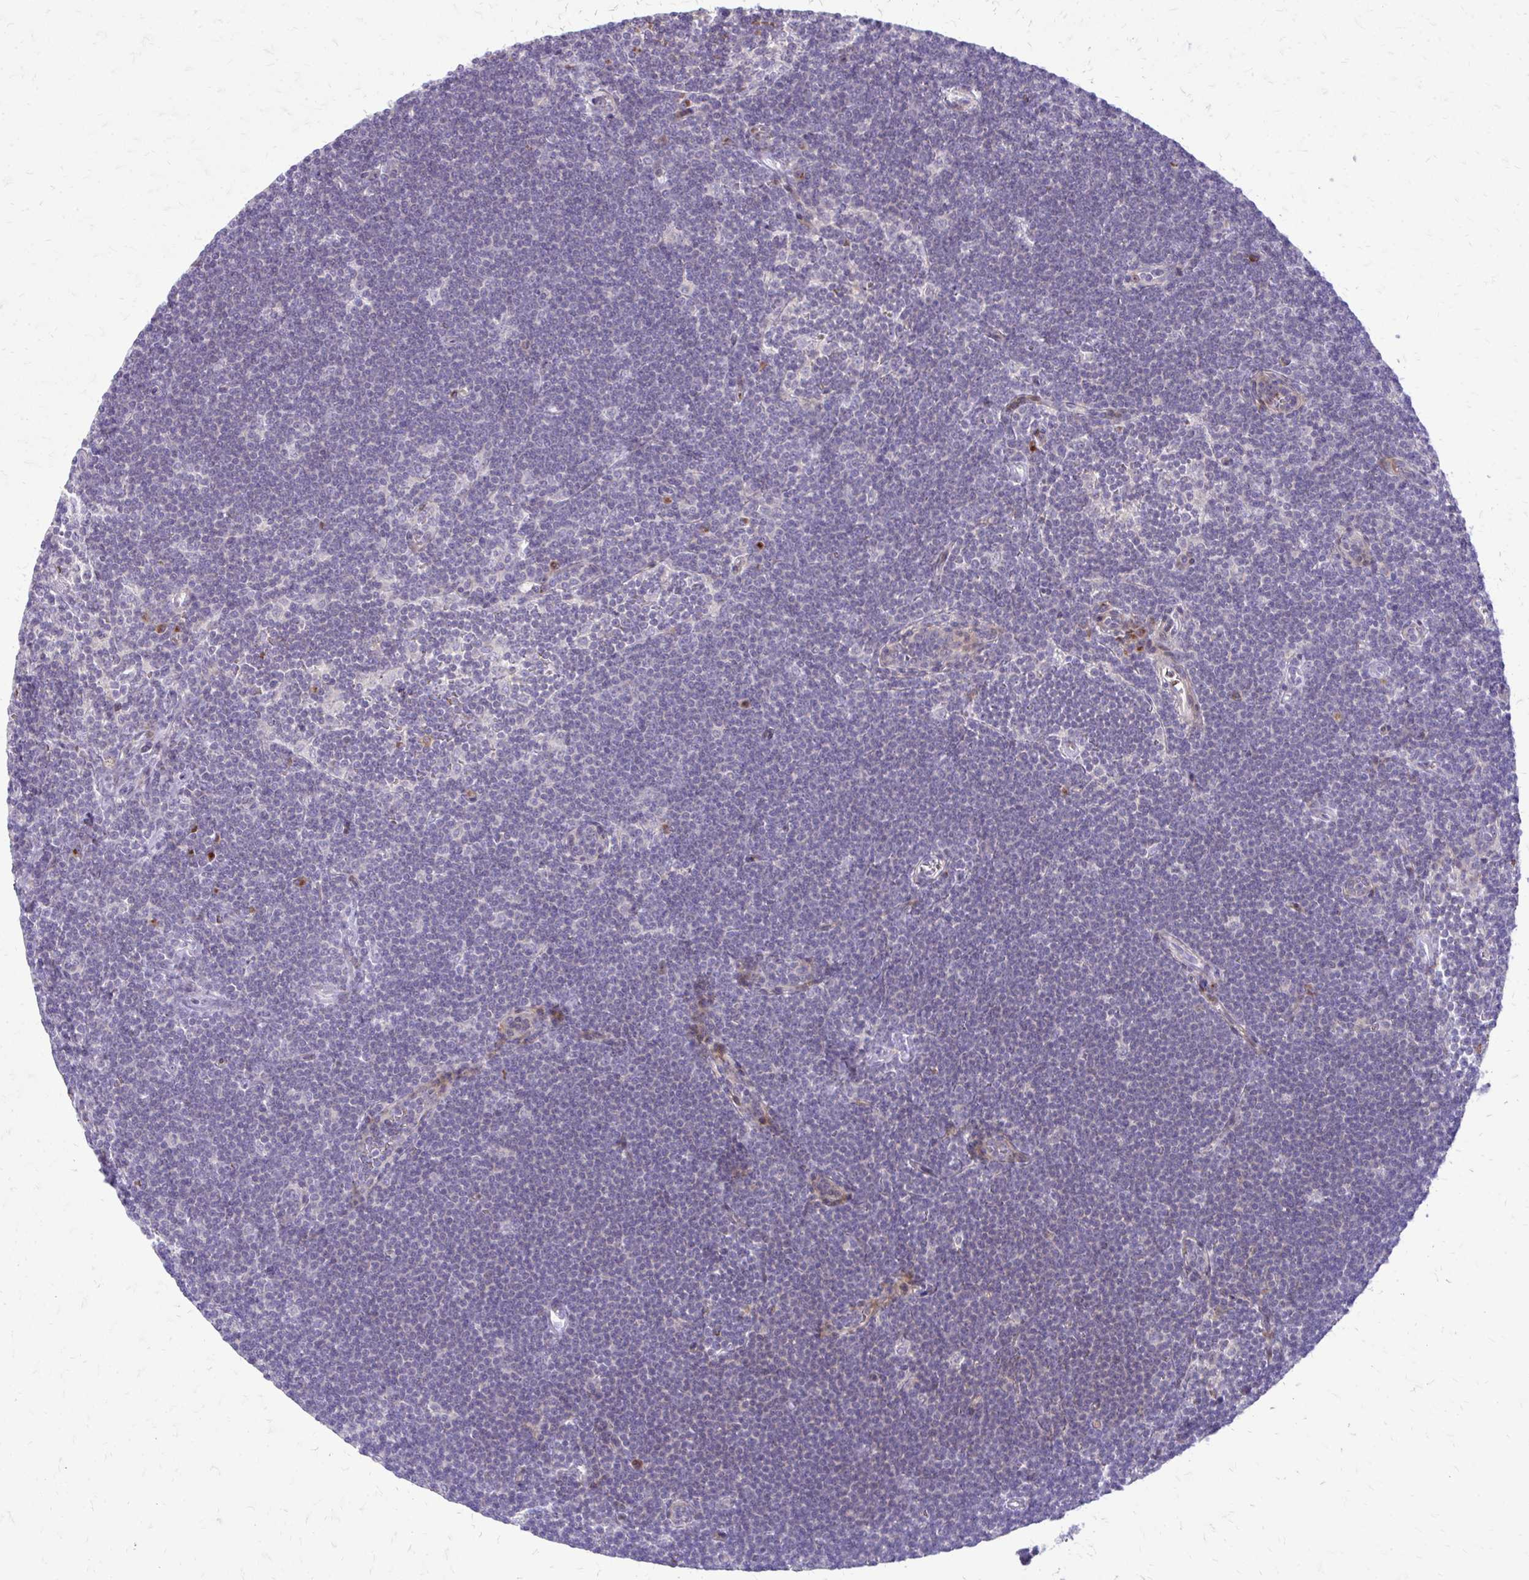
{"staining": {"intensity": "negative", "quantity": "none", "location": "none"}, "tissue": "lymphoma", "cell_type": "Tumor cells", "image_type": "cancer", "snomed": [{"axis": "morphology", "description": "Malignant lymphoma, non-Hodgkin's type, Low grade"}, {"axis": "topography", "description": "Lymph node"}], "caption": "Protein analysis of malignant lymphoma, non-Hodgkin's type (low-grade) displays no significant positivity in tumor cells. (Immunohistochemistry (ihc), brightfield microscopy, high magnification).", "gene": "FUNDC2", "patient": {"sex": "female", "age": 73}}